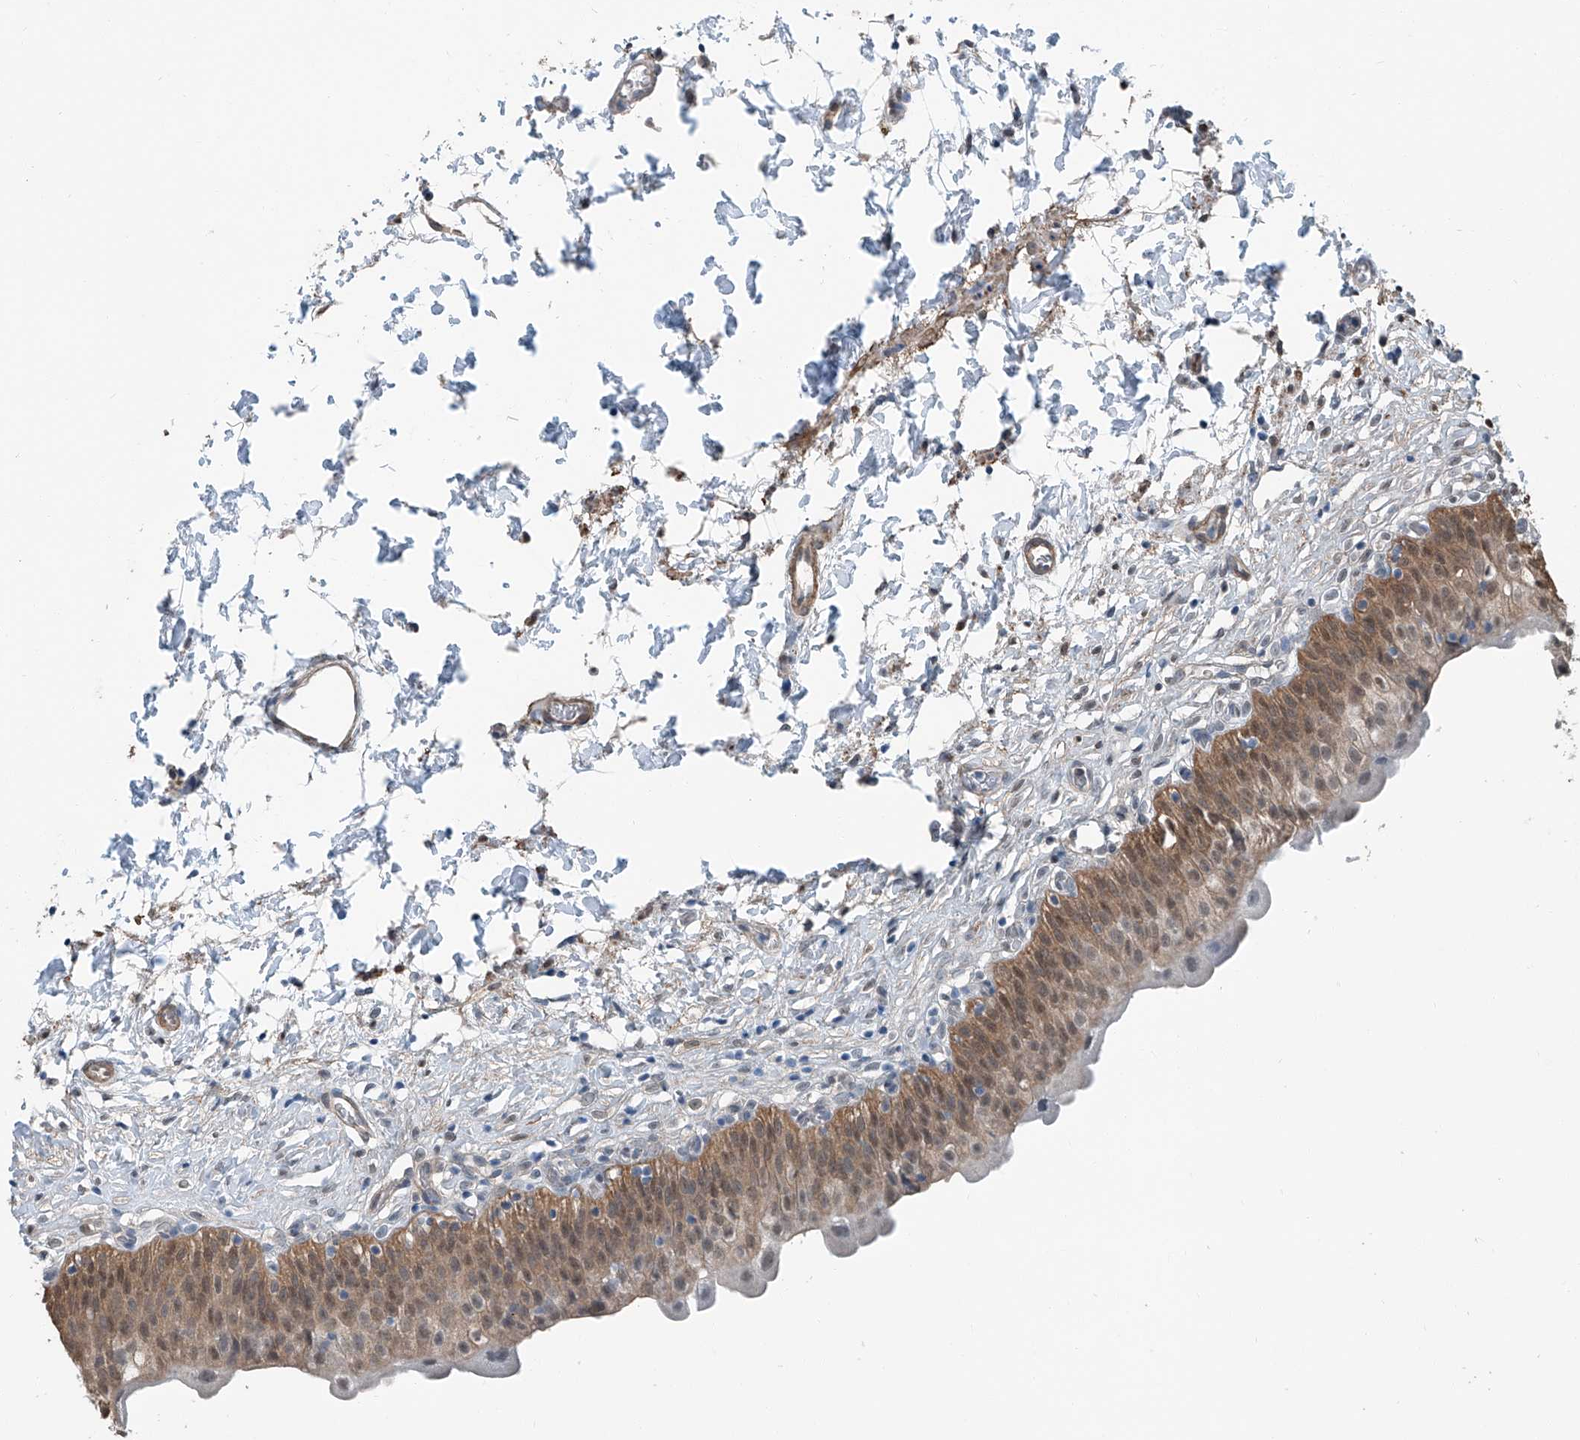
{"staining": {"intensity": "moderate", "quantity": ">75%", "location": "cytoplasmic/membranous,nuclear"}, "tissue": "urinary bladder", "cell_type": "Urothelial cells", "image_type": "normal", "snomed": [{"axis": "morphology", "description": "Normal tissue, NOS"}, {"axis": "topography", "description": "Urinary bladder"}], "caption": "DAB (3,3'-diaminobenzidine) immunohistochemical staining of benign urinary bladder shows moderate cytoplasmic/membranous,nuclear protein expression in approximately >75% of urothelial cells.", "gene": "HSPA6", "patient": {"sex": "male", "age": 55}}